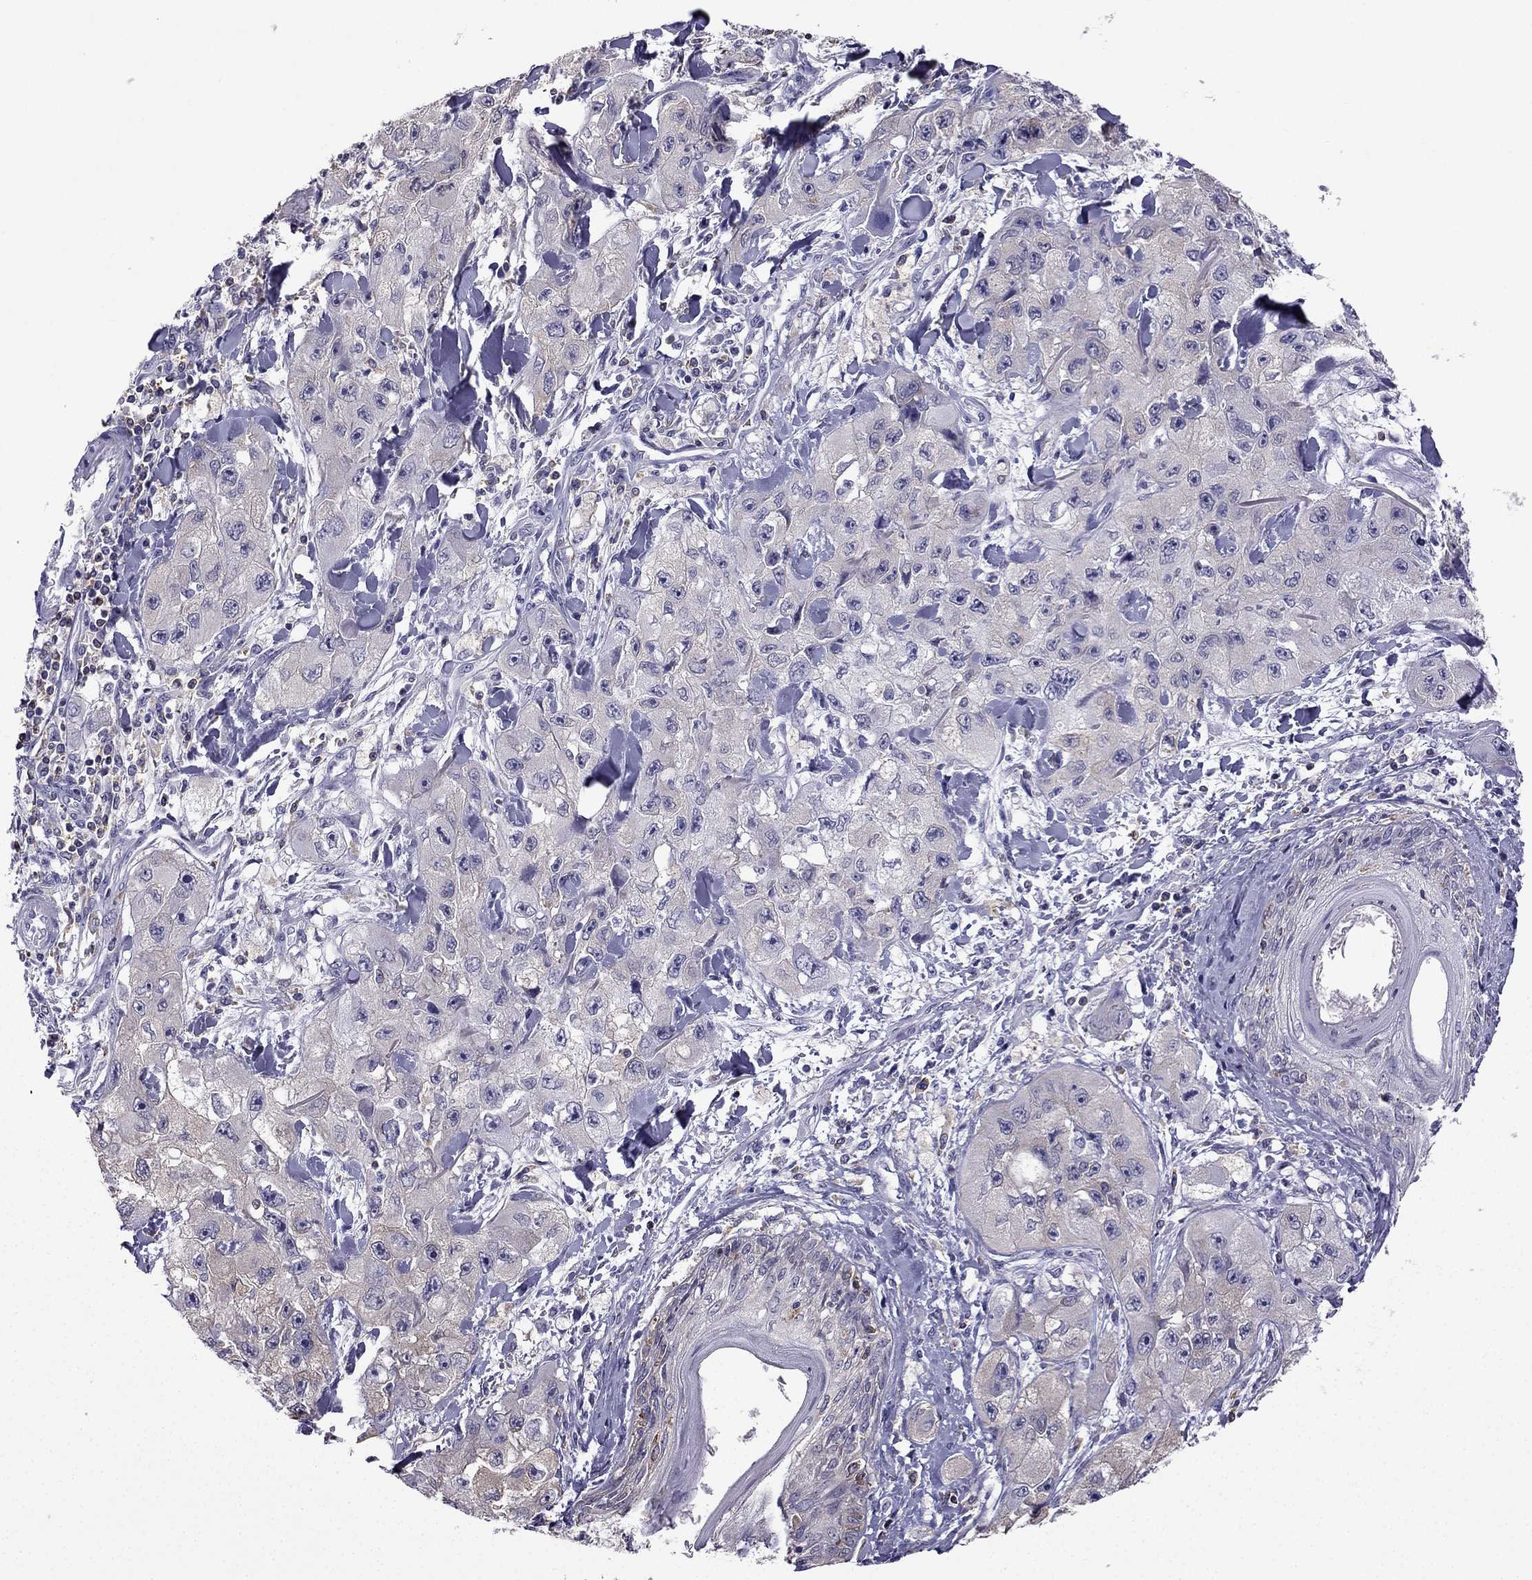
{"staining": {"intensity": "negative", "quantity": "none", "location": "none"}, "tissue": "skin cancer", "cell_type": "Tumor cells", "image_type": "cancer", "snomed": [{"axis": "morphology", "description": "Squamous cell carcinoma, NOS"}, {"axis": "topography", "description": "Skin"}, {"axis": "topography", "description": "Subcutis"}], "caption": "Squamous cell carcinoma (skin) was stained to show a protein in brown. There is no significant expression in tumor cells.", "gene": "CCK", "patient": {"sex": "male", "age": 73}}